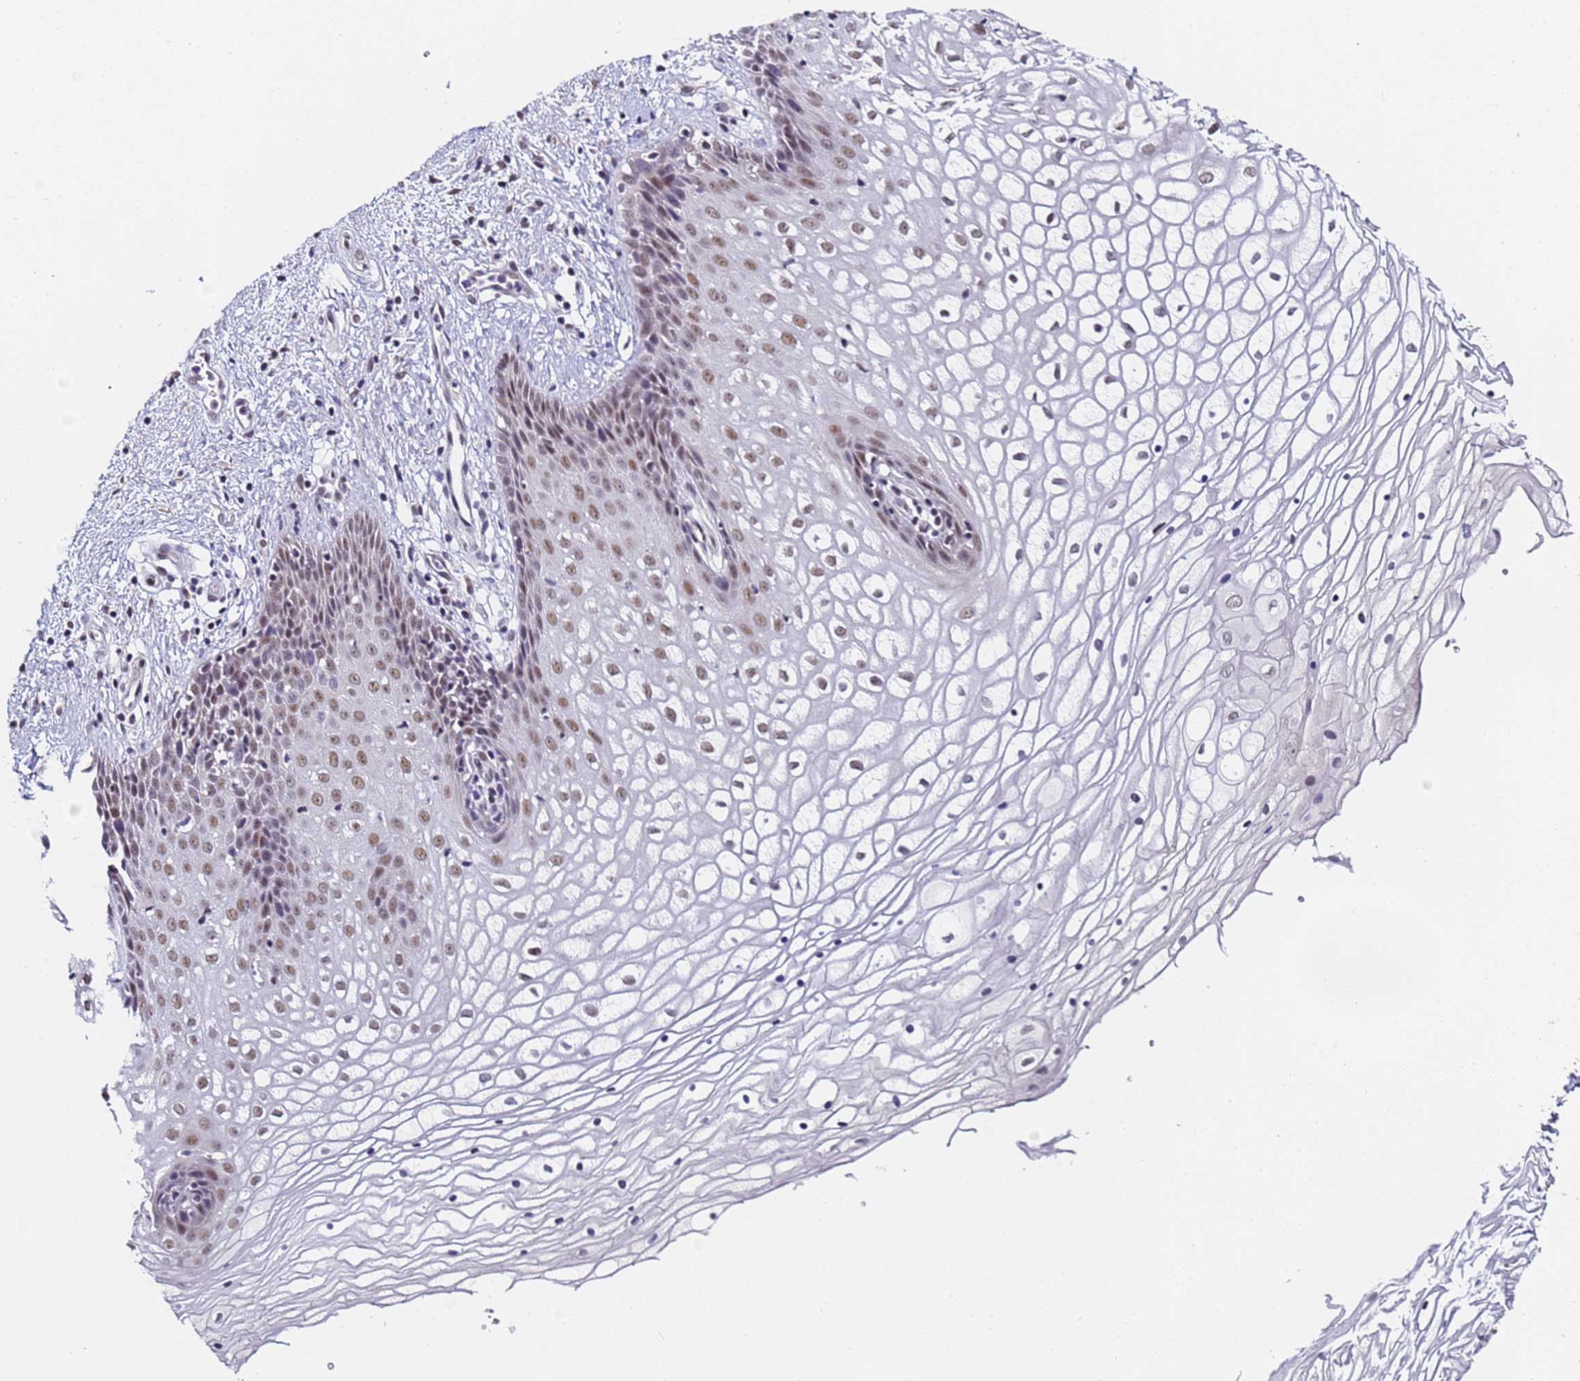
{"staining": {"intensity": "moderate", "quantity": ">75%", "location": "nuclear"}, "tissue": "vagina", "cell_type": "Squamous epithelial cells", "image_type": "normal", "snomed": [{"axis": "morphology", "description": "Normal tissue, NOS"}, {"axis": "topography", "description": "Vagina"}], "caption": "Vagina stained with DAB immunohistochemistry exhibits medium levels of moderate nuclear positivity in approximately >75% of squamous epithelial cells. Nuclei are stained in blue.", "gene": "FNBP4", "patient": {"sex": "female", "age": 34}}